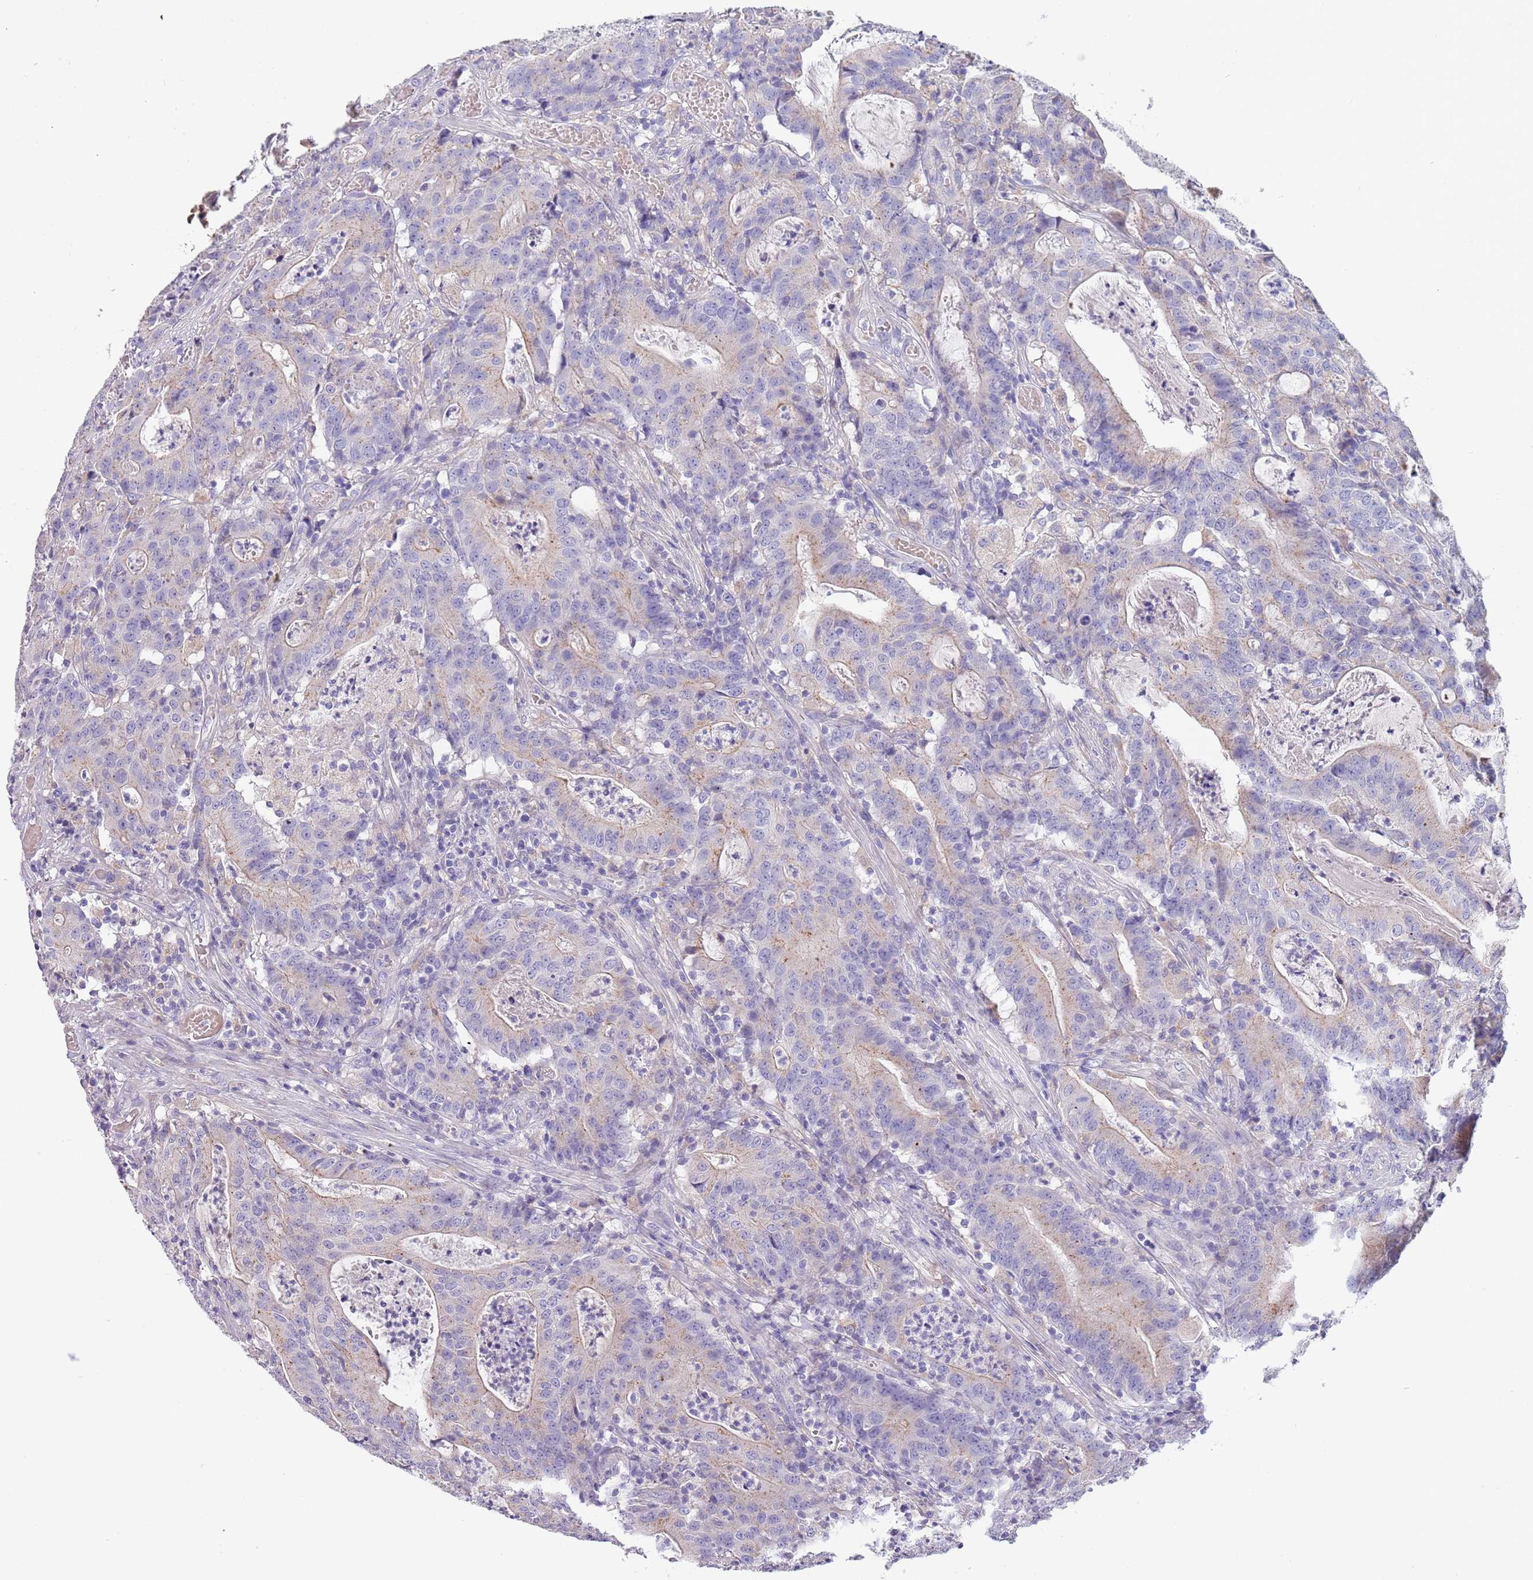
{"staining": {"intensity": "weak", "quantity": "<25%", "location": "cytoplasmic/membranous"}, "tissue": "colorectal cancer", "cell_type": "Tumor cells", "image_type": "cancer", "snomed": [{"axis": "morphology", "description": "Adenocarcinoma, NOS"}, {"axis": "topography", "description": "Colon"}], "caption": "High power microscopy photomicrograph of an IHC image of adenocarcinoma (colorectal), revealing no significant positivity in tumor cells.", "gene": "MAN1C1", "patient": {"sex": "male", "age": 83}}